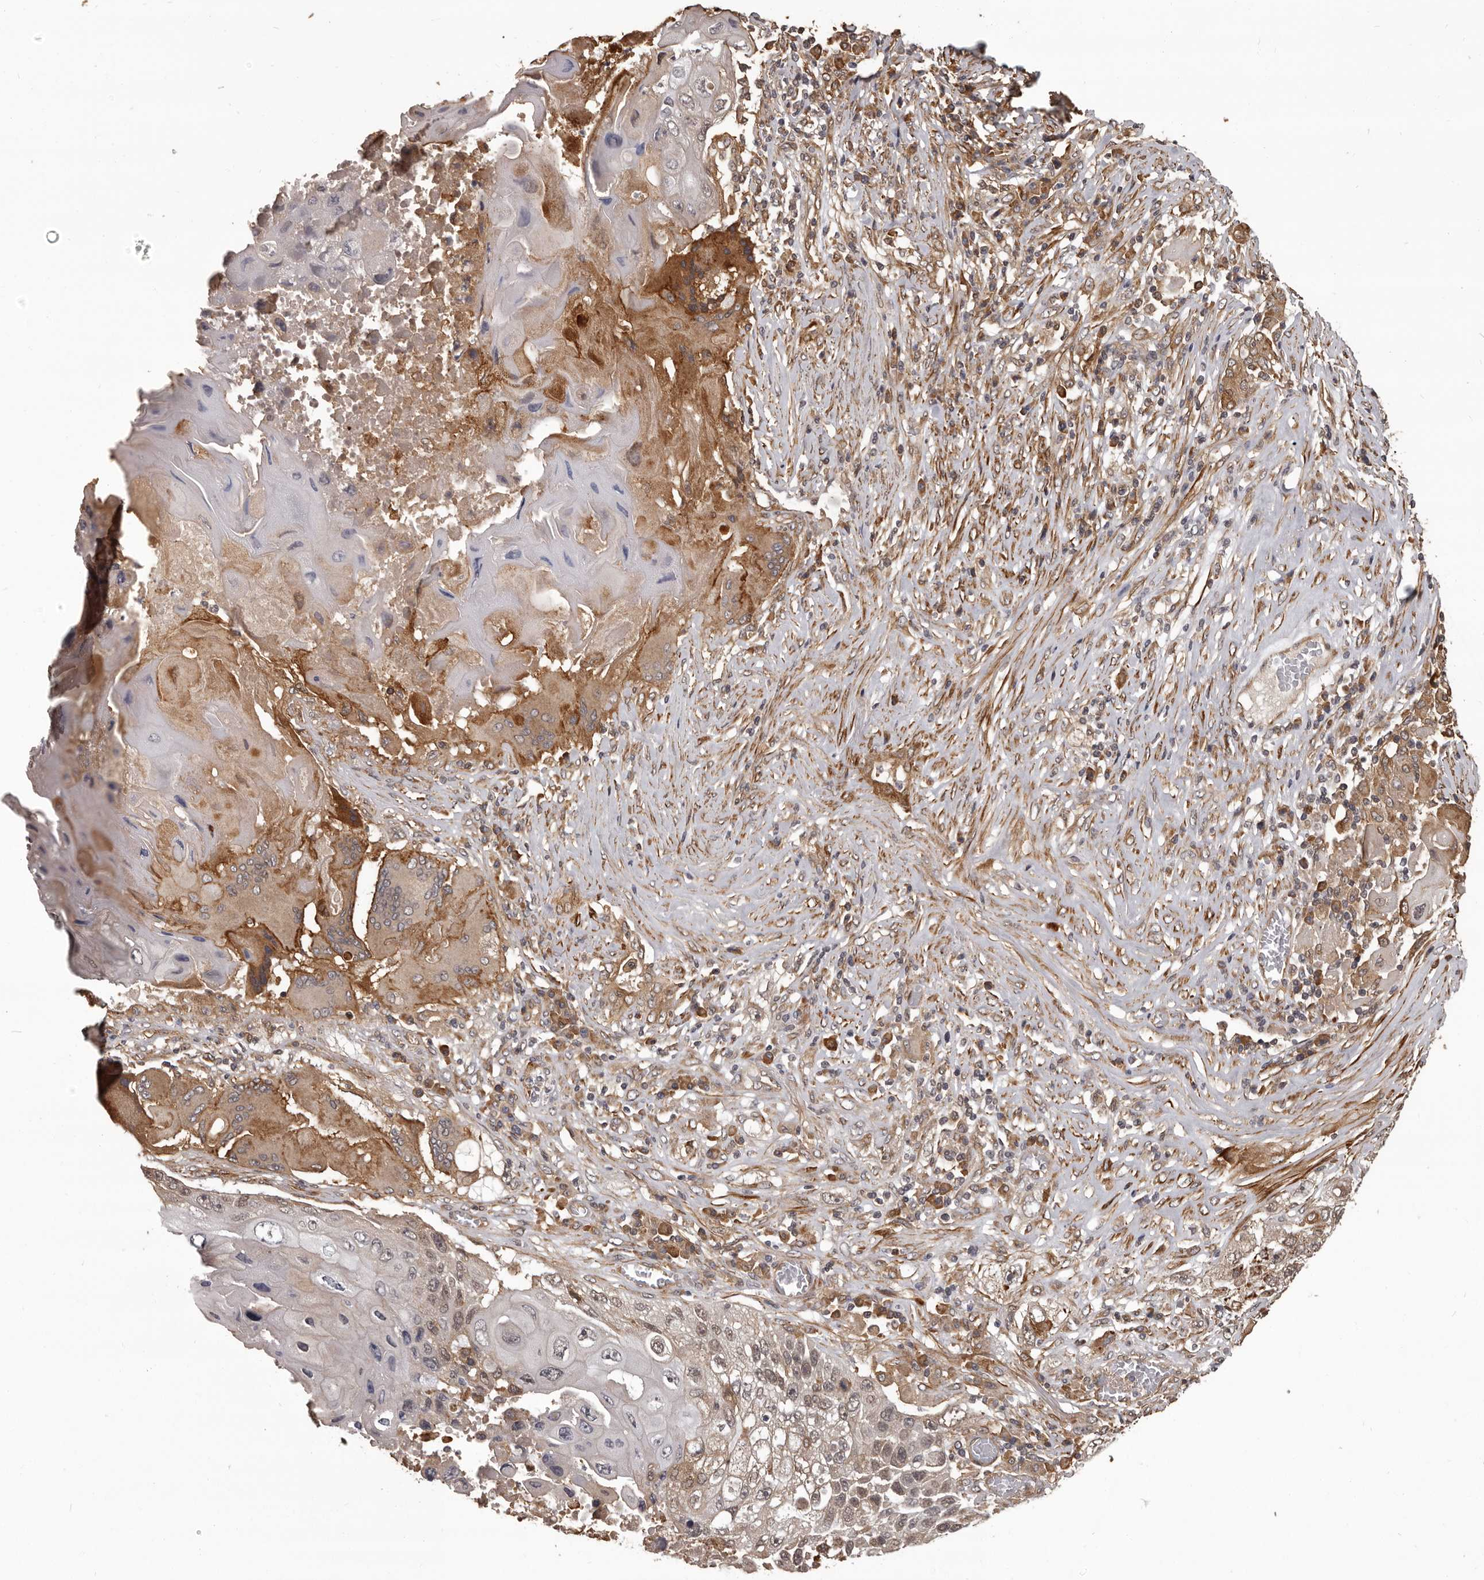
{"staining": {"intensity": "weak", "quantity": "25%-75%", "location": "cytoplasmic/membranous,nuclear"}, "tissue": "lung cancer", "cell_type": "Tumor cells", "image_type": "cancer", "snomed": [{"axis": "morphology", "description": "Squamous cell carcinoma, NOS"}, {"axis": "topography", "description": "Lung"}], "caption": "Immunohistochemistry (IHC) image of human lung squamous cell carcinoma stained for a protein (brown), which reveals low levels of weak cytoplasmic/membranous and nuclear positivity in approximately 25%-75% of tumor cells.", "gene": "SLITRK6", "patient": {"sex": "male", "age": 61}}